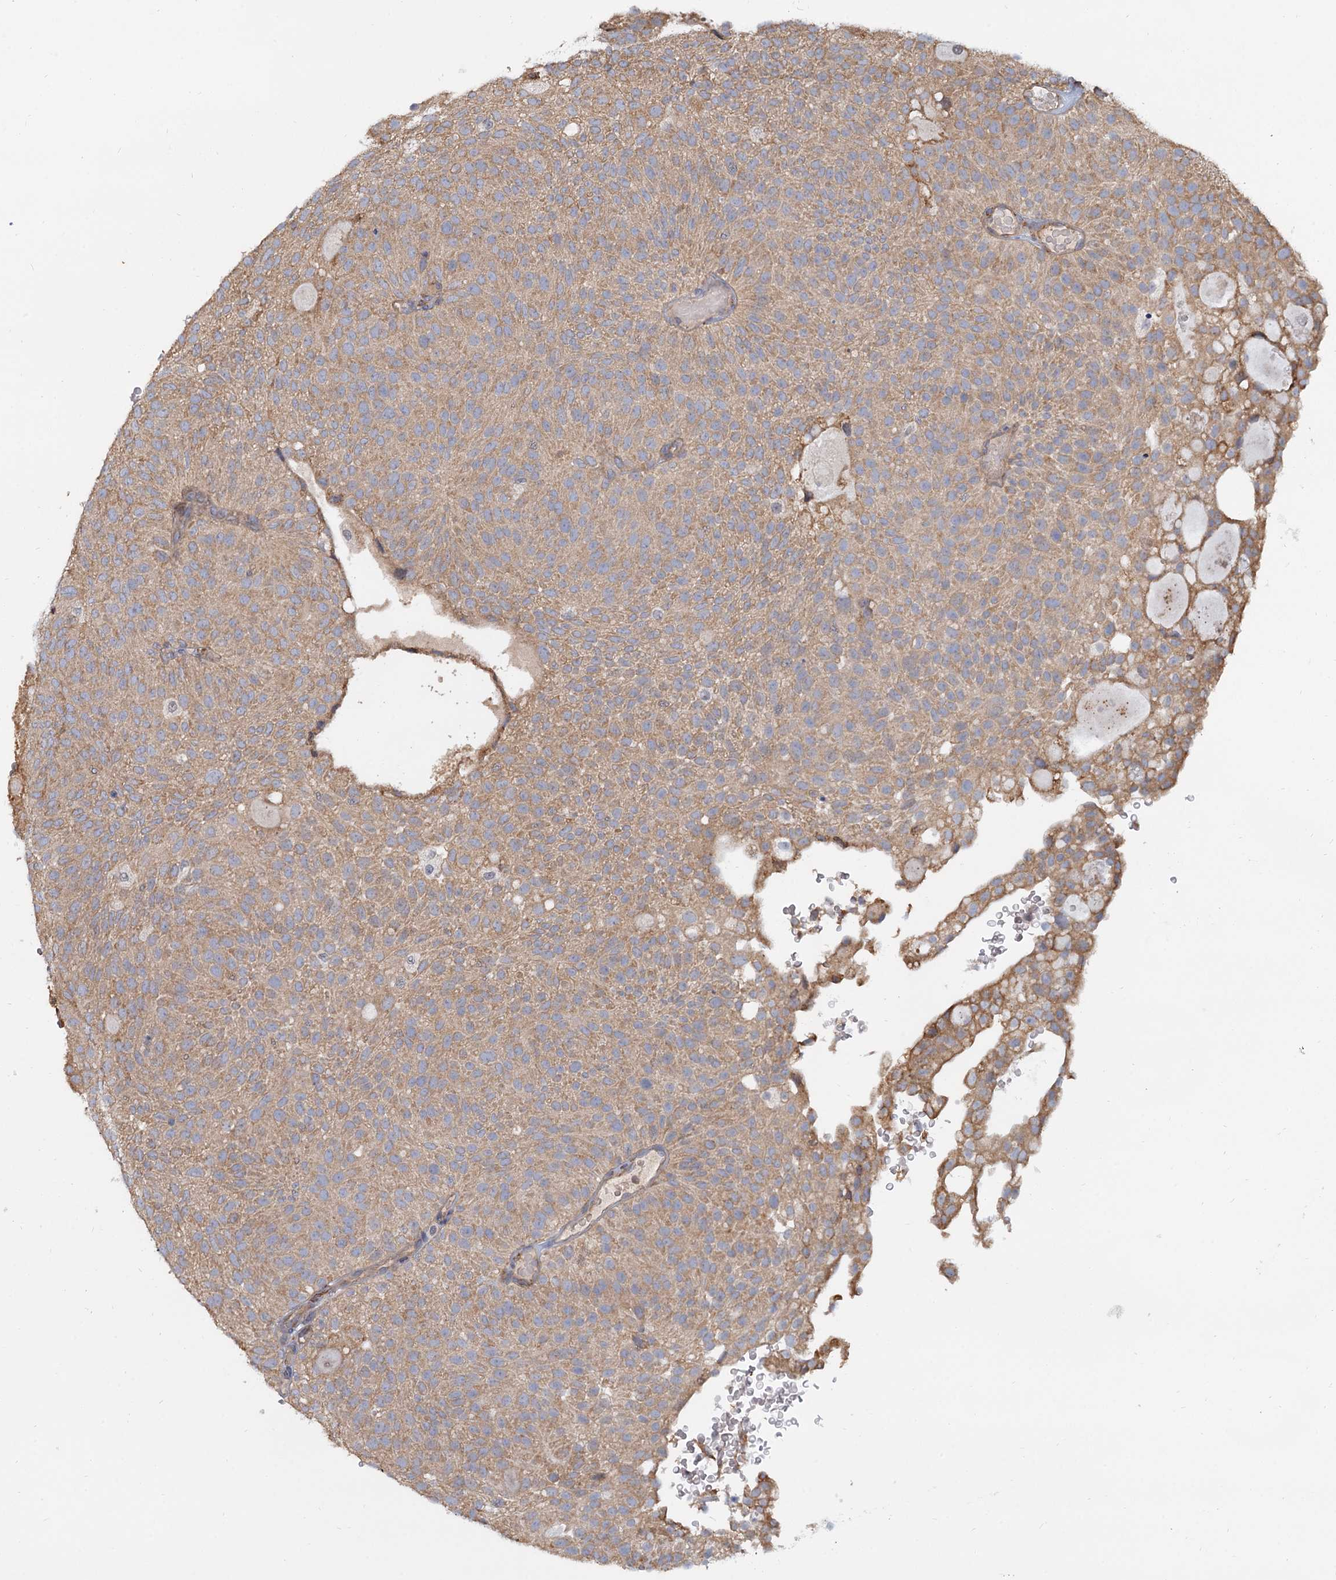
{"staining": {"intensity": "moderate", "quantity": ">75%", "location": "cytoplasmic/membranous"}, "tissue": "urothelial cancer", "cell_type": "Tumor cells", "image_type": "cancer", "snomed": [{"axis": "morphology", "description": "Urothelial carcinoma, Low grade"}, {"axis": "topography", "description": "Urinary bladder"}], "caption": "IHC micrograph of human low-grade urothelial carcinoma stained for a protein (brown), which reveals medium levels of moderate cytoplasmic/membranous positivity in about >75% of tumor cells.", "gene": "LRRC51", "patient": {"sex": "male", "age": 78}}